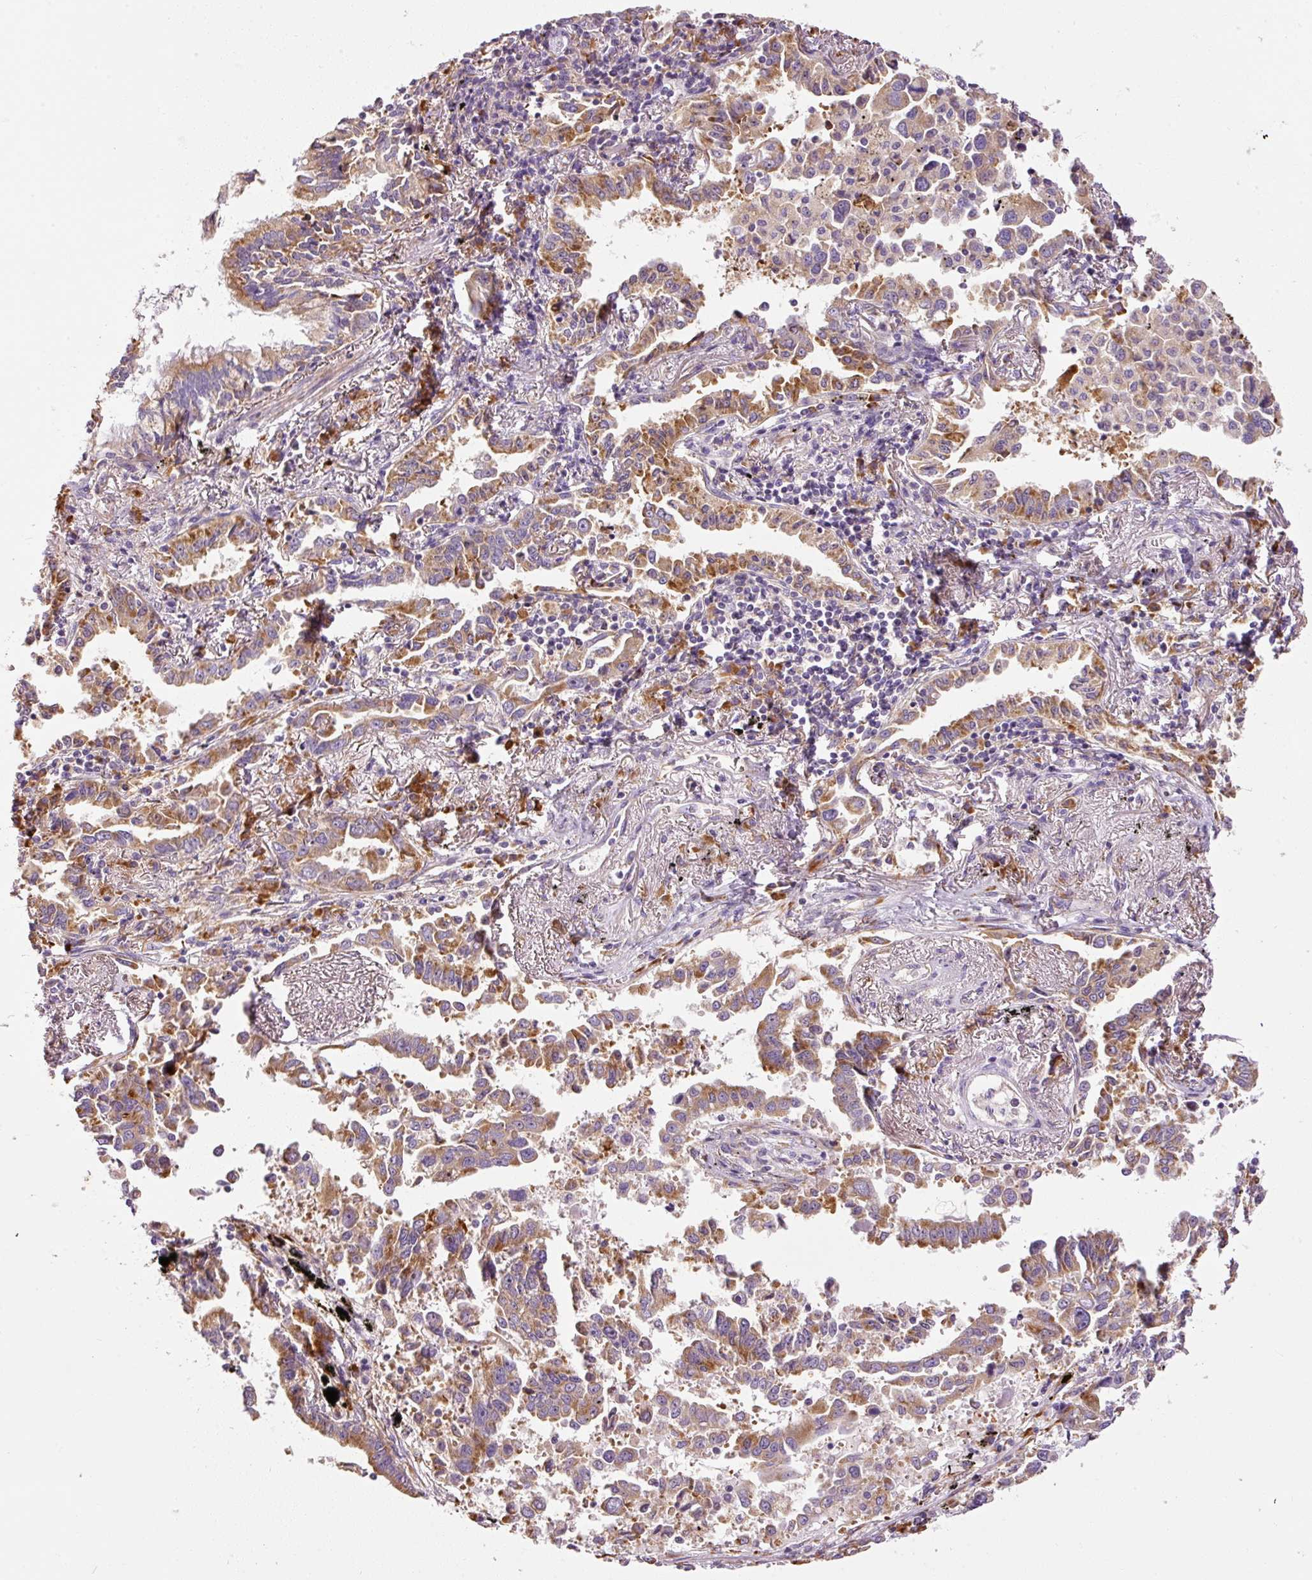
{"staining": {"intensity": "moderate", "quantity": ">75%", "location": "cytoplasmic/membranous"}, "tissue": "lung cancer", "cell_type": "Tumor cells", "image_type": "cancer", "snomed": [{"axis": "morphology", "description": "Adenocarcinoma, NOS"}, {"axis": "topography", "description": "Lung"}], "caption": "Tumor cells demonstrate medium levels of moderate cytoplasmic/membranous expression in about >75% of cells in lung cancer. (DAB IHC, brown staining for protein, blue staining for nuclei).", "gene": "RPL10A", "patient": {"sex": "male", "age": 67}}